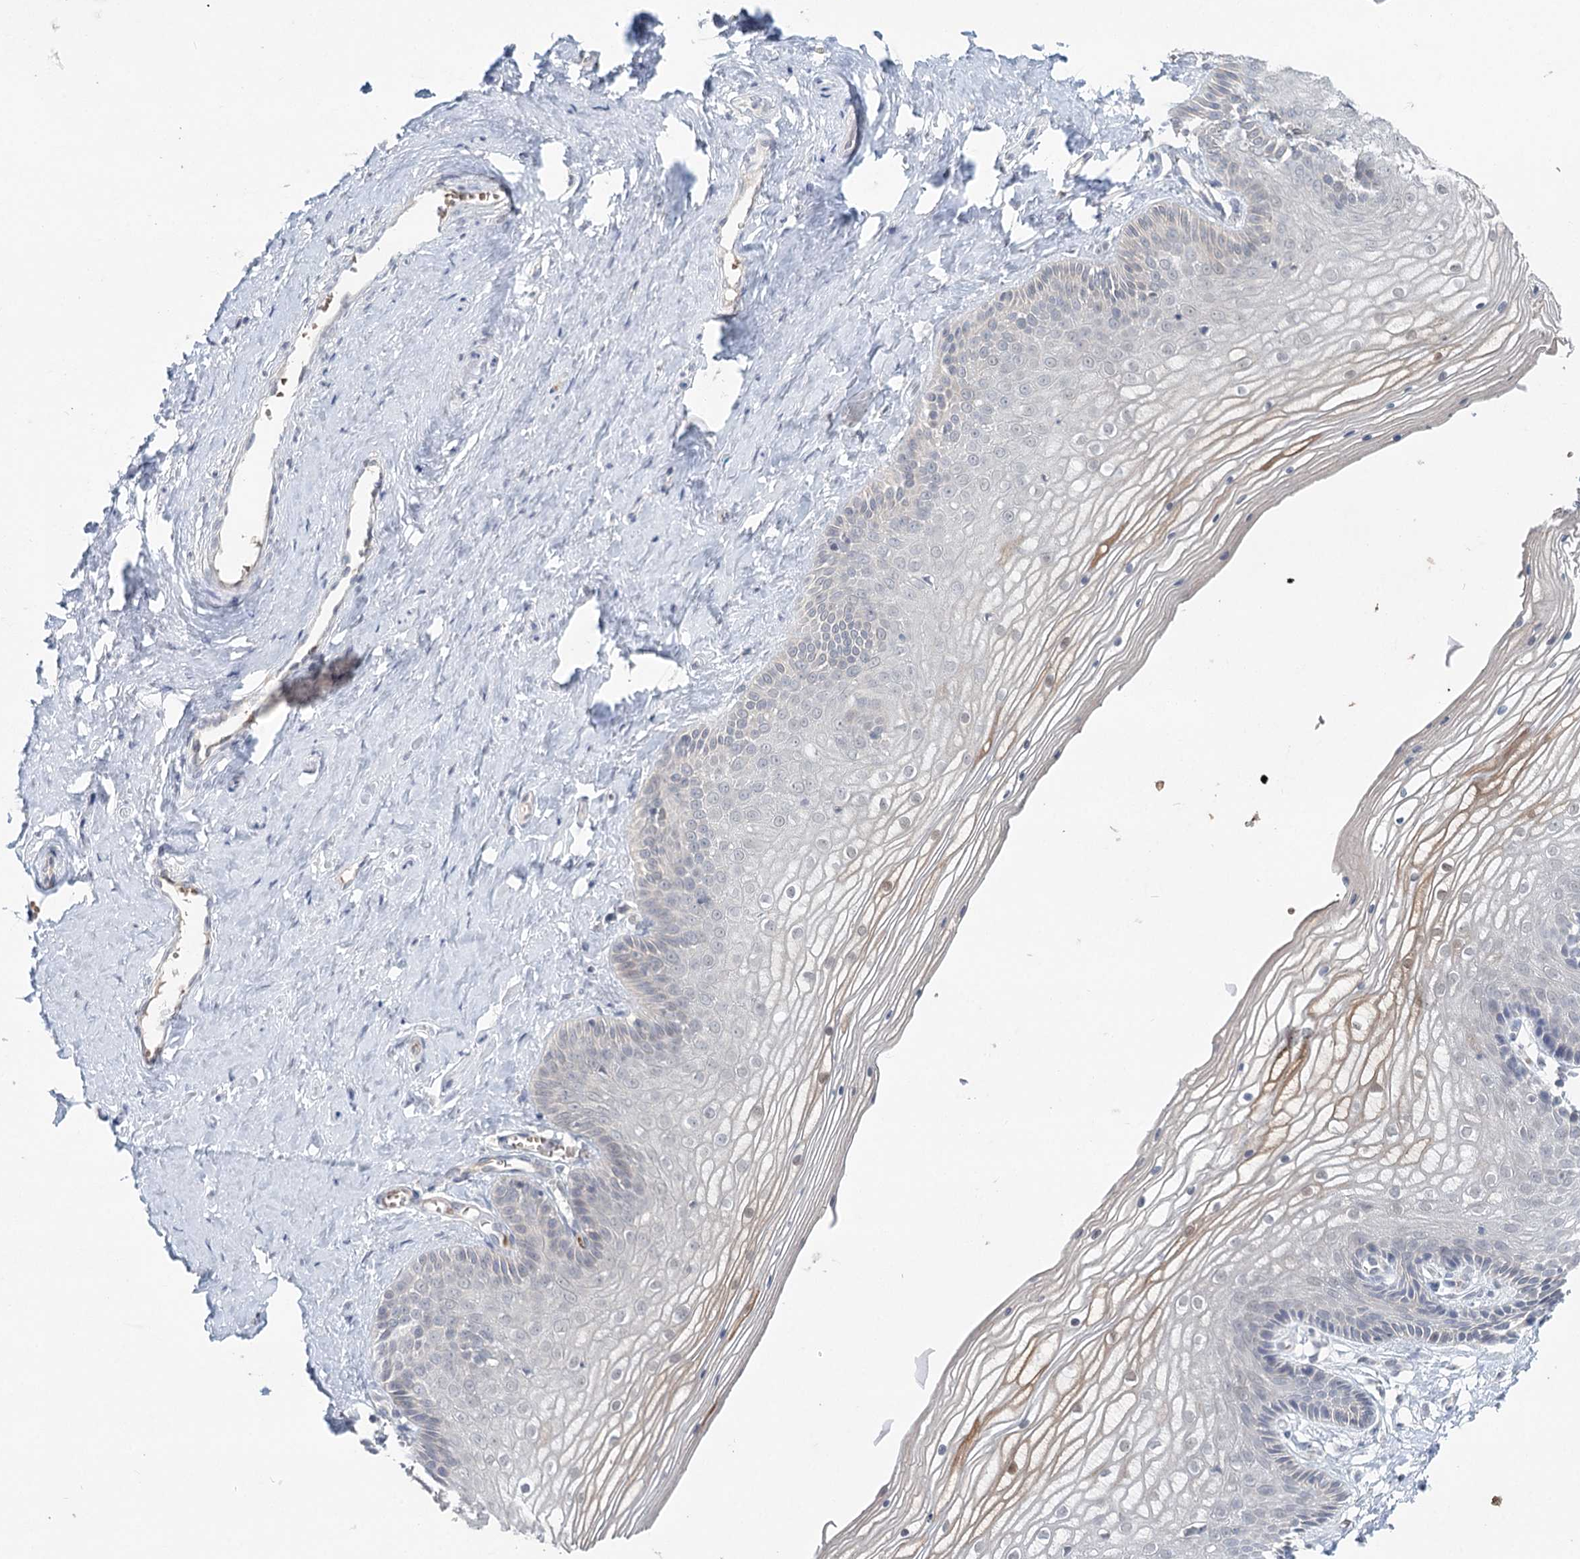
{"staining": {"intensity": "weak", "quantity": "<25%", "location": "cytoplasmic/membranous"}, "tissue": "vagina", "cell_type": "Squamous epithelial cells", "image_type": "normal", "snomed": [{"axis": "morphology", "description": "Normal tissue, NOS"}, {"axis": "topography", "description": "Vagina"}, {"axis": "topography", "description": "Cervix"}], "caption": "An image of vagina stained for a protein demonstrates no brown staining in squamous epithelial cells. The staining is performed using DAB (3,3'-diaminobenzidine) brown chromogen with nuclei counter-stained in using hematoxylin.", "gene": "FBXO7", "patient": {"sex": "female", "age": 40}}